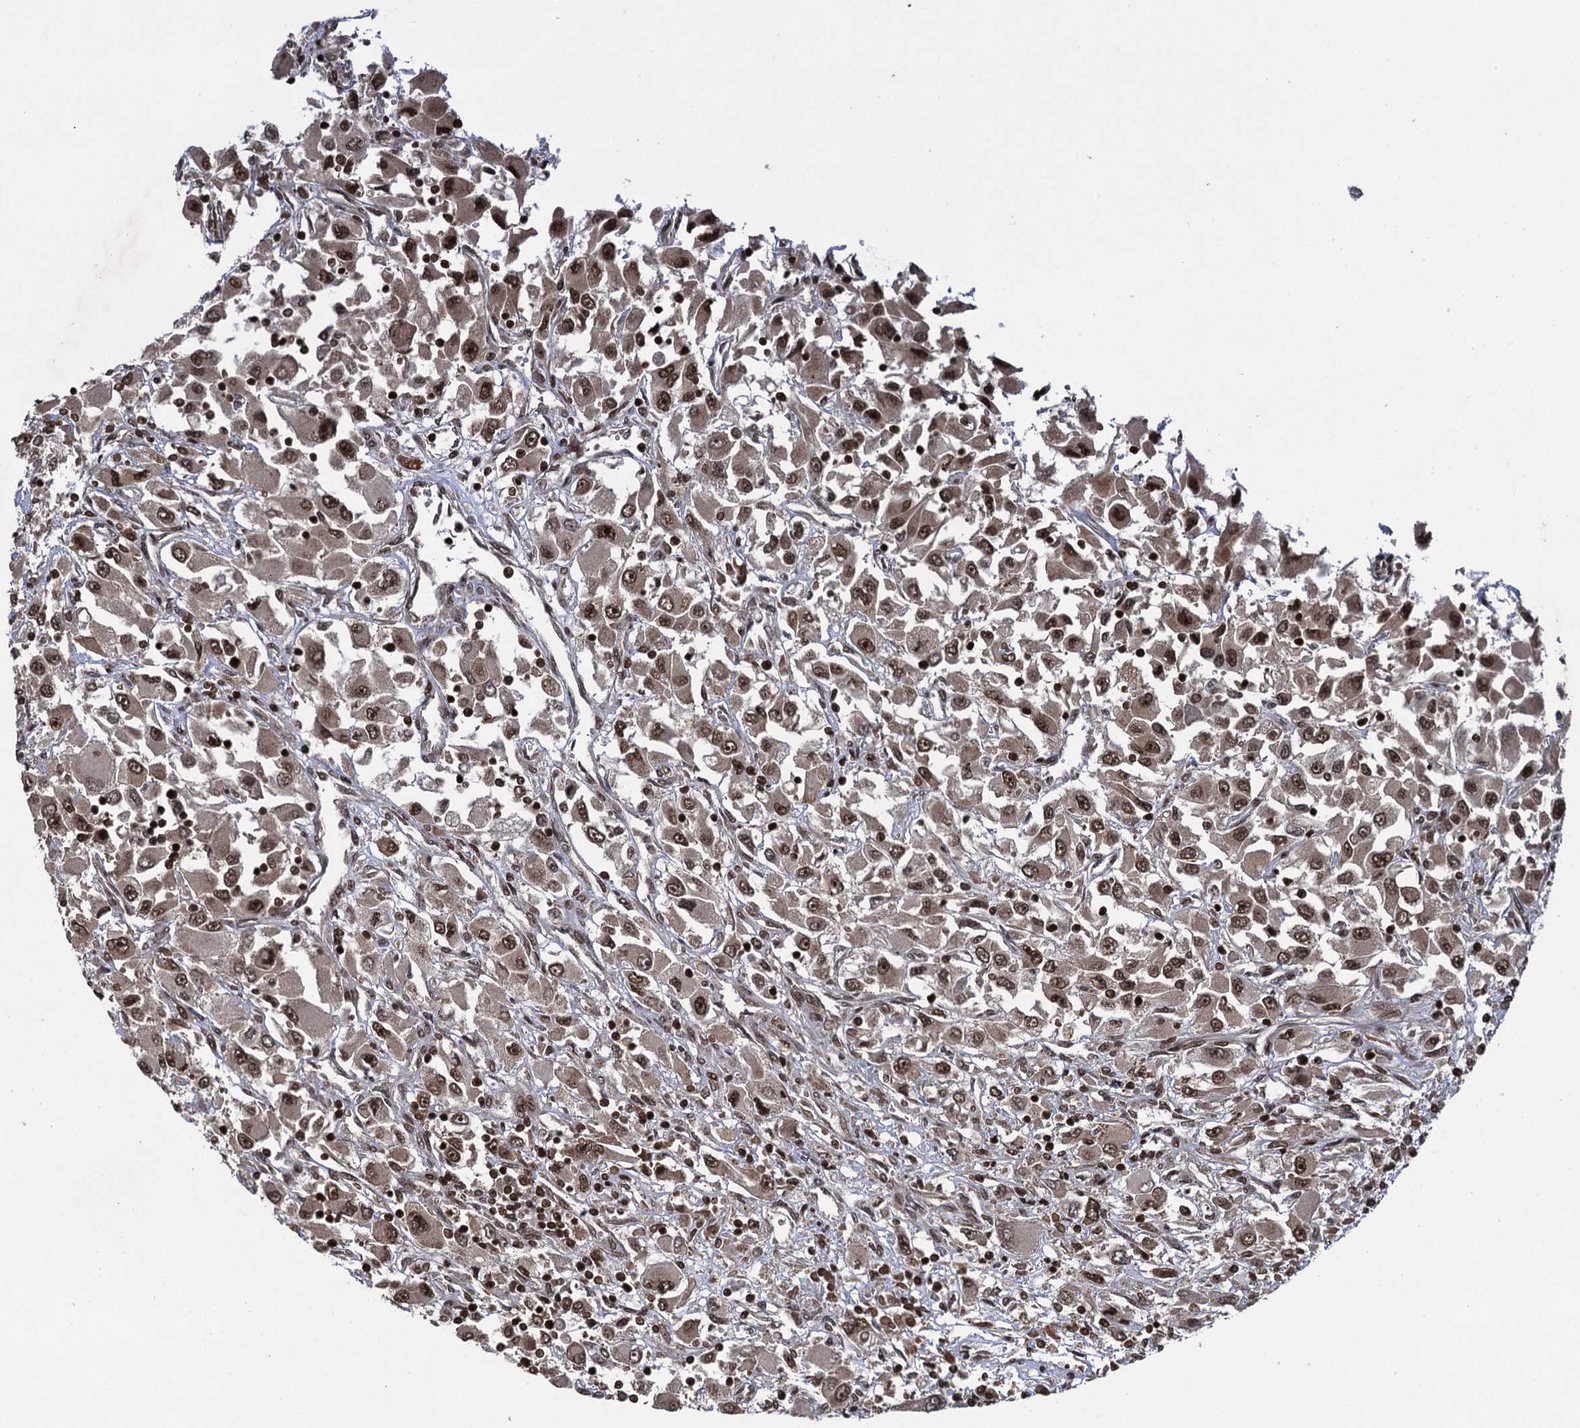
{"staining": {"intensity": "moderate", "quantity": ">75%", "location": "cytoplasmic/membranous,nuclear"}, "tissue": "renal cancer", "cell_type": "Tumor cells", "image_type": "cancer", "snomed": [{"axis": "morphology", "description": "Adenocarcinoma, NOS"}, {"axis": "topography", "description": "Kidney"}], "caption": "Immunohistochemistry (IHC) photomicrograph of renal cancer stained for a protein (brown), which exhibits medium levels of moderate cytoplasmic/membranous and nuclear staining in approximately >75% of tumor cells.", "gene": "ZNF169", "patient": {"sex": "female", "age": 52}}